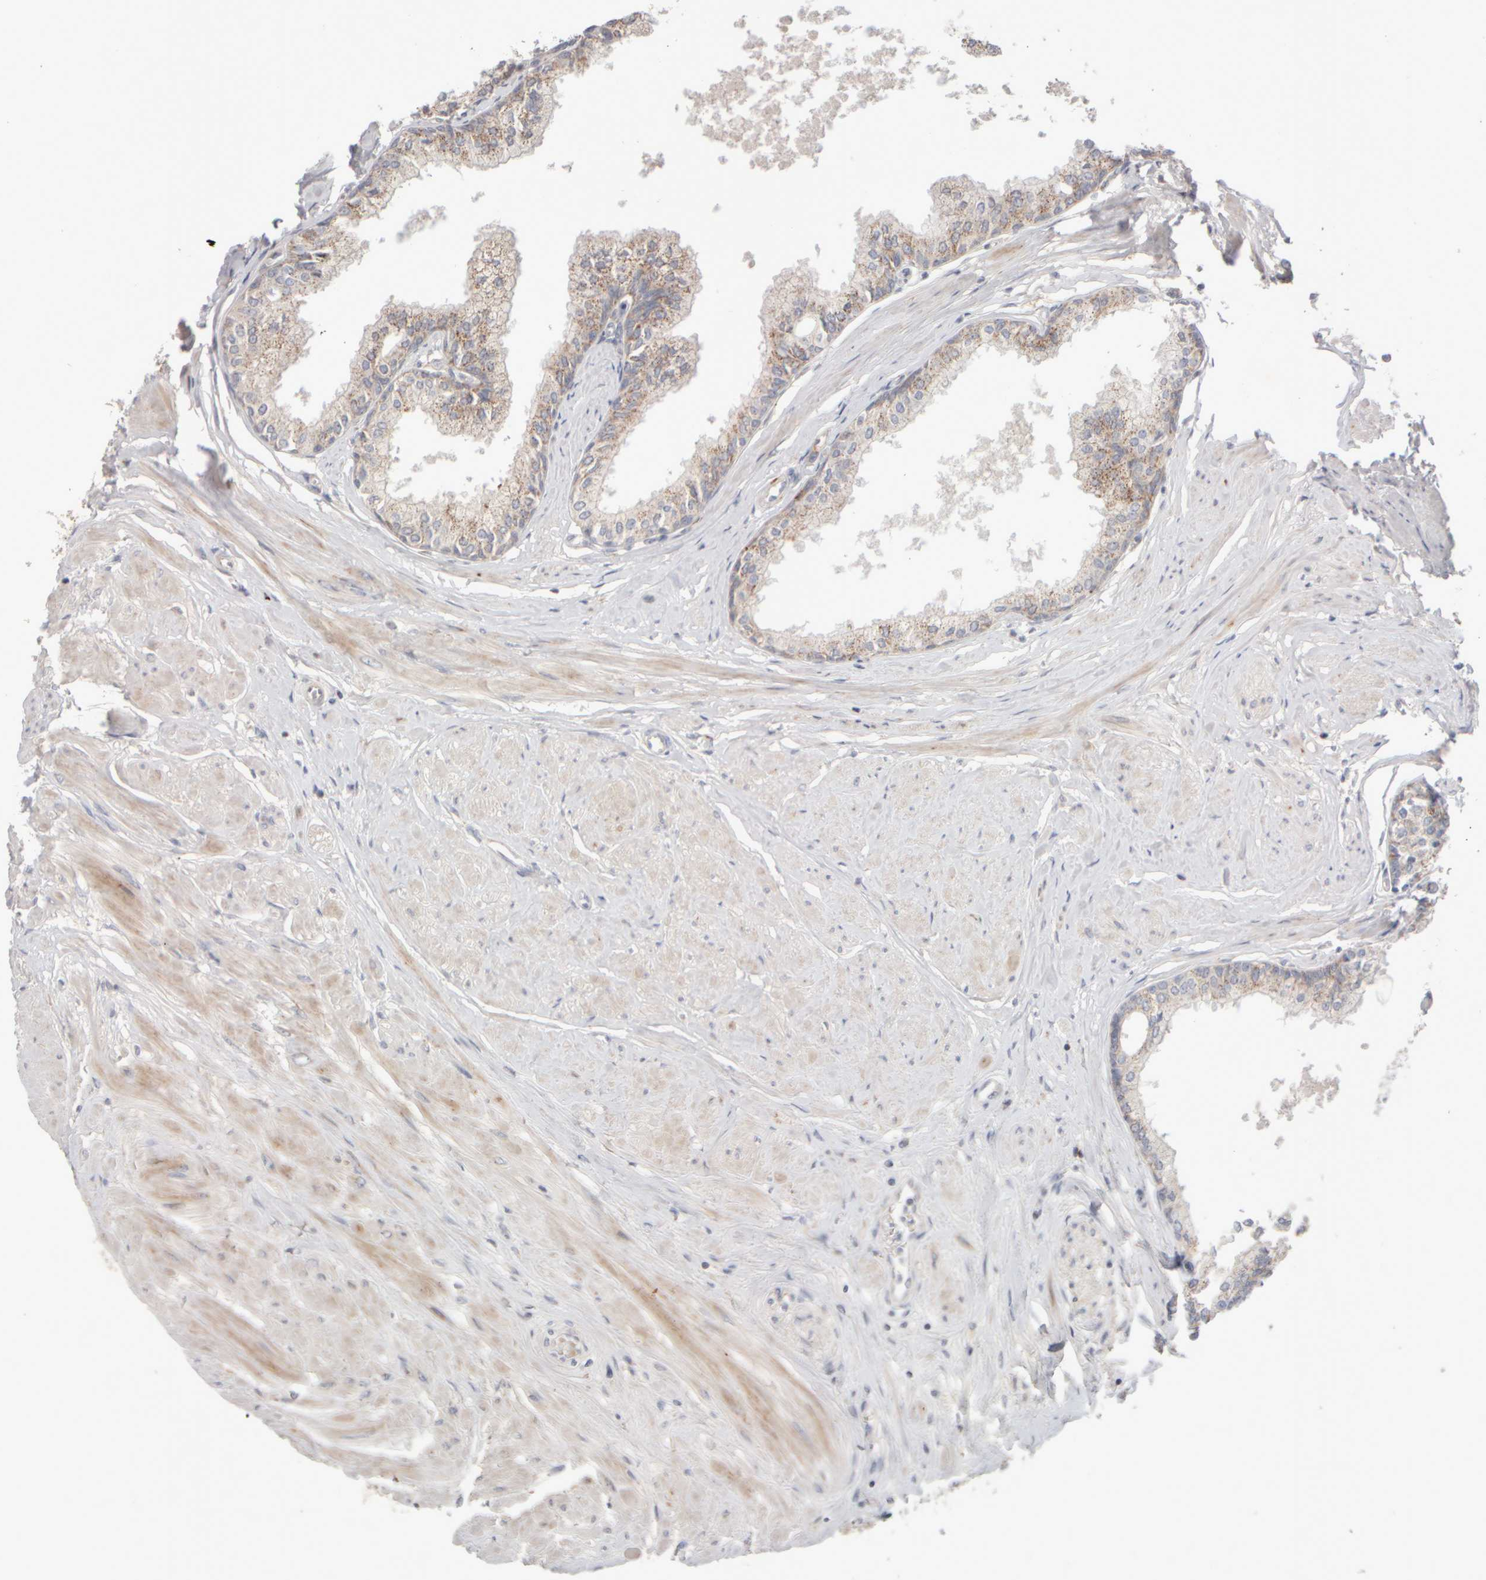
{"staining": {"intensity": "moderate", "quantity": ">75%", "location": "cytoplasmic/membranous"}, "tissue": "seminal vesicle", "cell_type": "Glandular cells", "image_type": "normal", "snomed": [{"axis": "morphology", "description": "Normal tissue, NOS"}, {"axis": "topography", "description": "Prostate"}, {"axis": "topography", "description": "Seminal veicle"}], "caption": "IHC histopathology image of benign seminal vesicle: human seminal vesicle stained using IHC demonstrates medium levels of moderate protein expression localized specifically in the cytoplasmic/membranous of glandular cells, appearing as a cytoplasmic/membranous brown color.", "gene": "CHADL", "patient": {"sex": "male", "age": 60}}